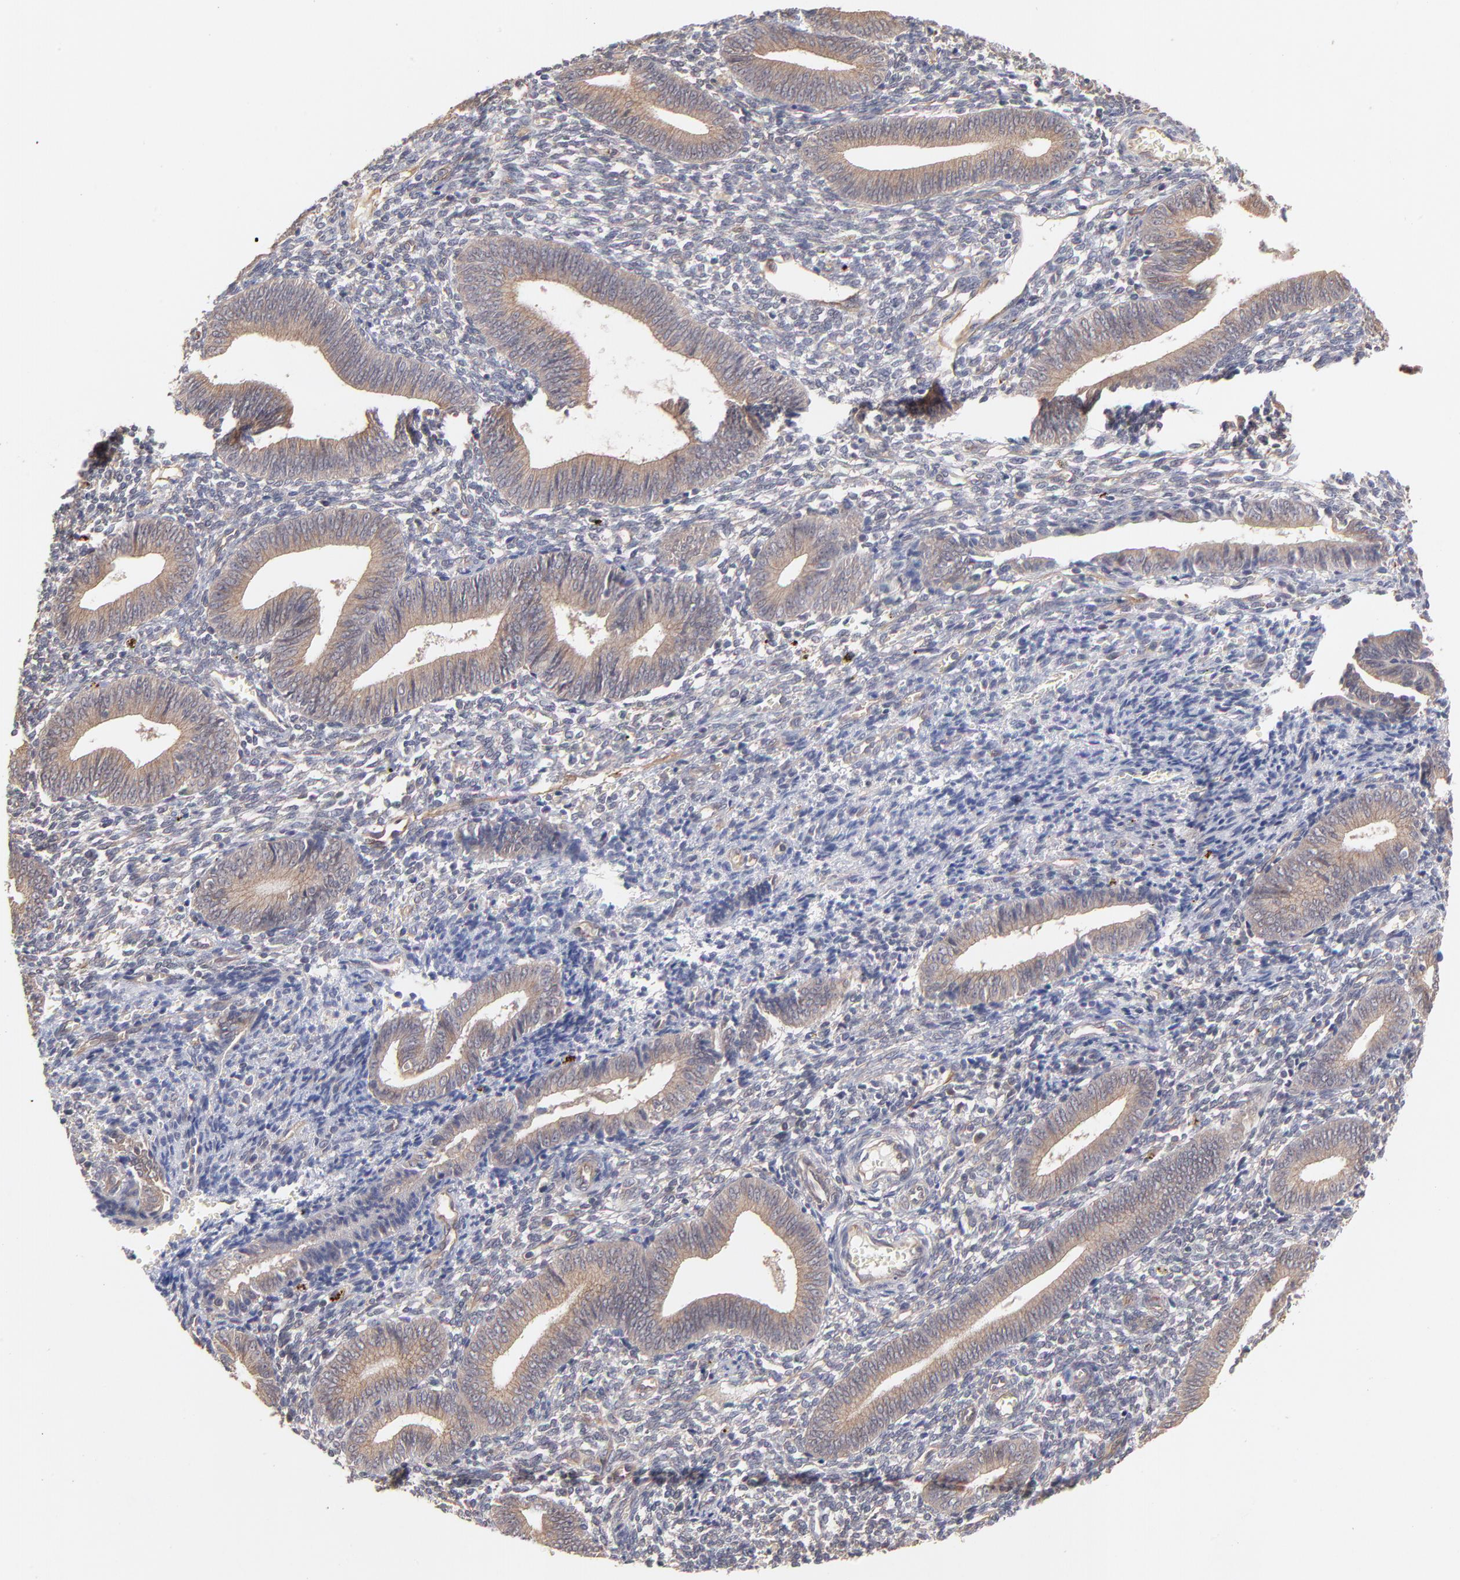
{"staining": {"intensity": "weak", "quantity": "25%-75%", "location": "cytoplasmic/membranous"}, "tissue": "endometrium", "cell_type": "Cells in endometrial stroma", "image_type": "normal", "snomed": [{"axis": "morphology", "description": "Normal tissue, NOS"}, {"axis": "topography", "description": "Uterus"}, {"axis": "topography", "description": "Endometrium"}], "caption": "Protein staining by immunohistochemistry reveals weak cytoplasmic/membranous positivity in about 25%-75% of cells in endometrial stroma in normal endometrium.", "gene": "STAP2", "patient": {"sex": "female", "age": 33}}